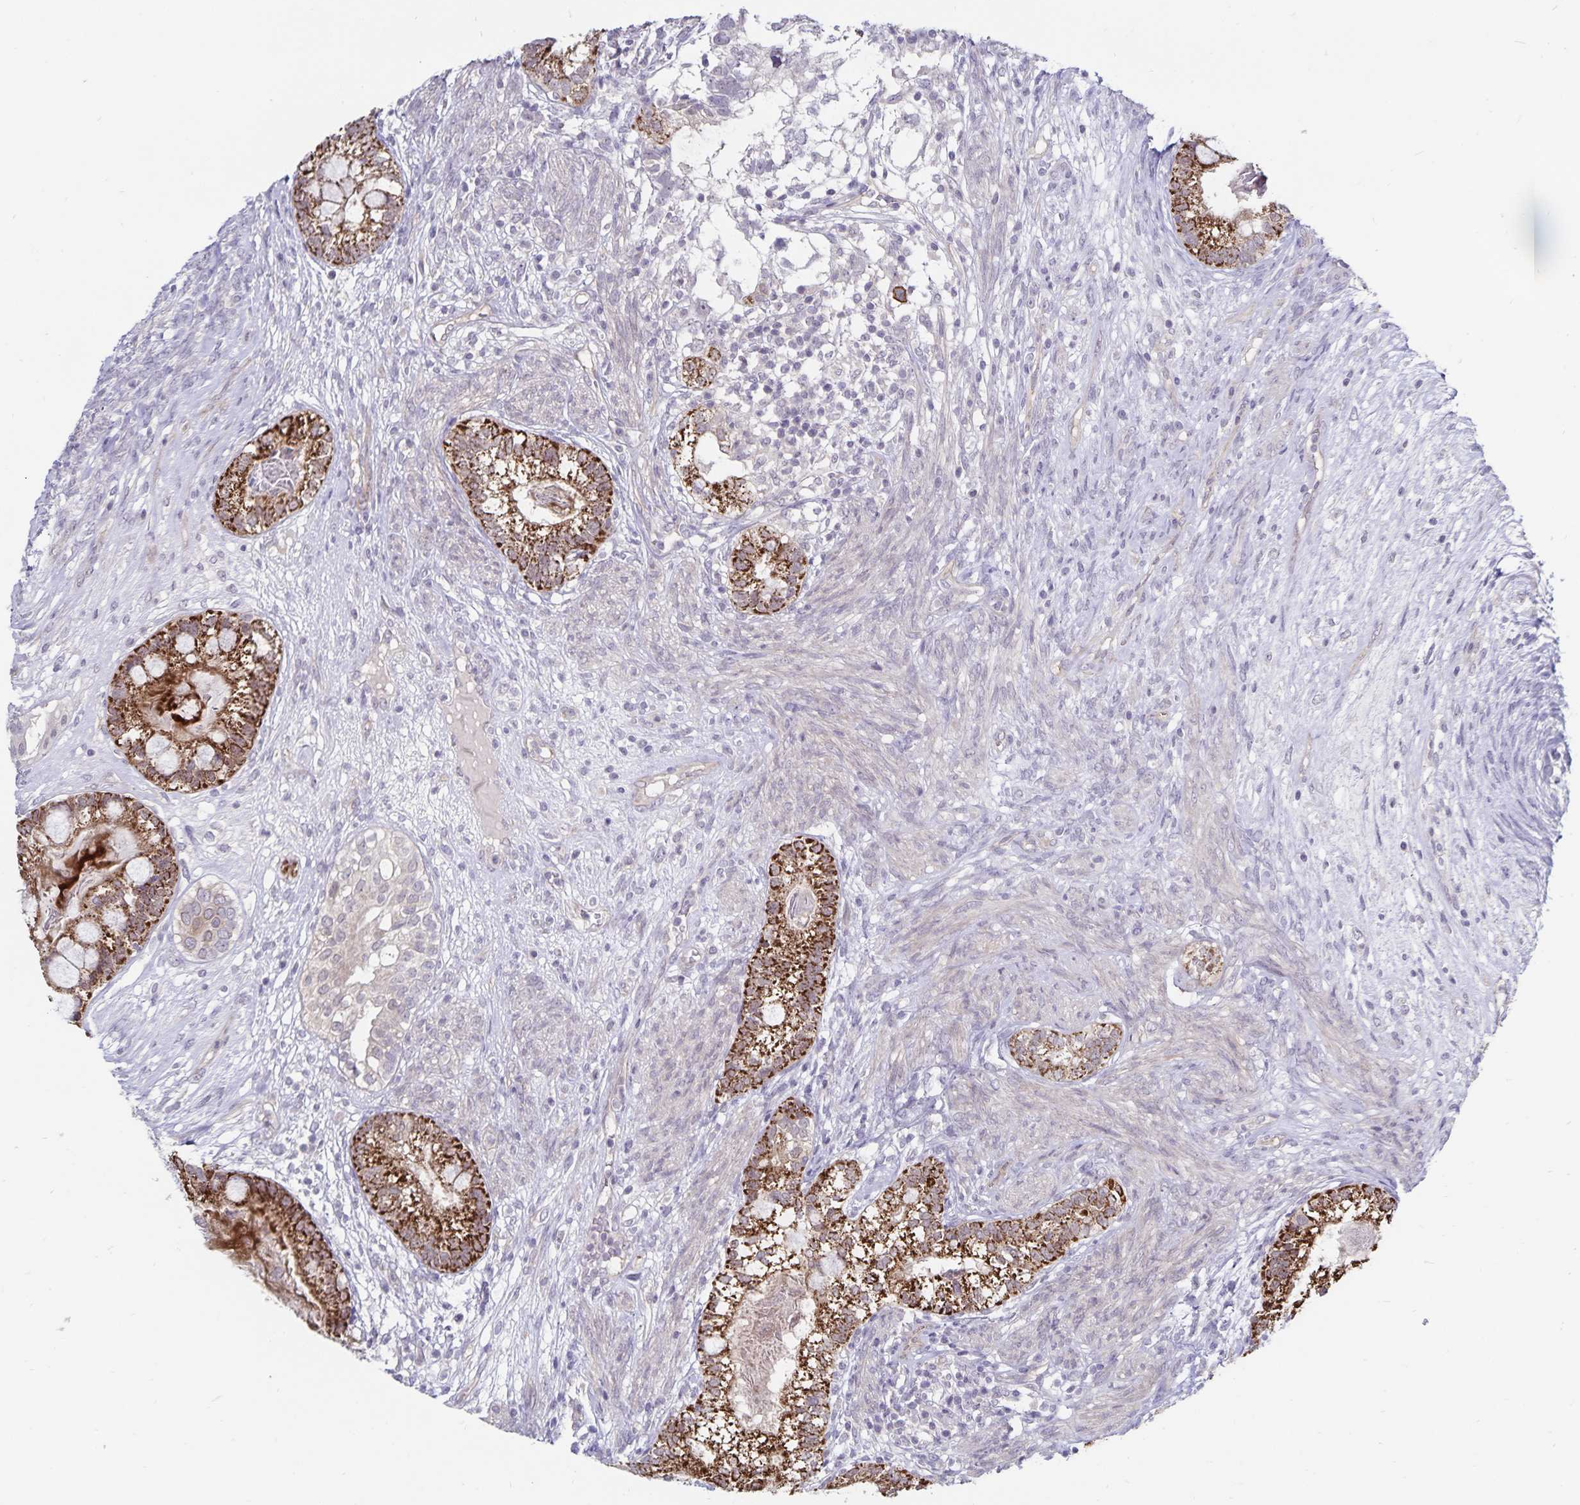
{"staining": {"intensity": "strong", "quantity": ">75%", "location": "cytoplasmic/membranous"}, "tissue": "testis cancer", "cell_type": "Tumor cells", "image_type": "cancer", "snomed": [{"axis": "morphology", "description": "Seminoma, NOS"}, {"axis": "morphology", "description": "Carcinoma, Embryonal, NOS"}, {"axis": "topography", "description": "Testis"}], "caption": "Testis cancer was stained to show a protein in brown. There is high levels of strong cytoplasmic/membranous positivity in about >75% of tumor cells. (DAB (3,3'-diaminobenzidine) IHC with brightfield microscopy, high magnification).", "gene": "CDKN2B", "patient": {"sex": "male", "age": 41}}